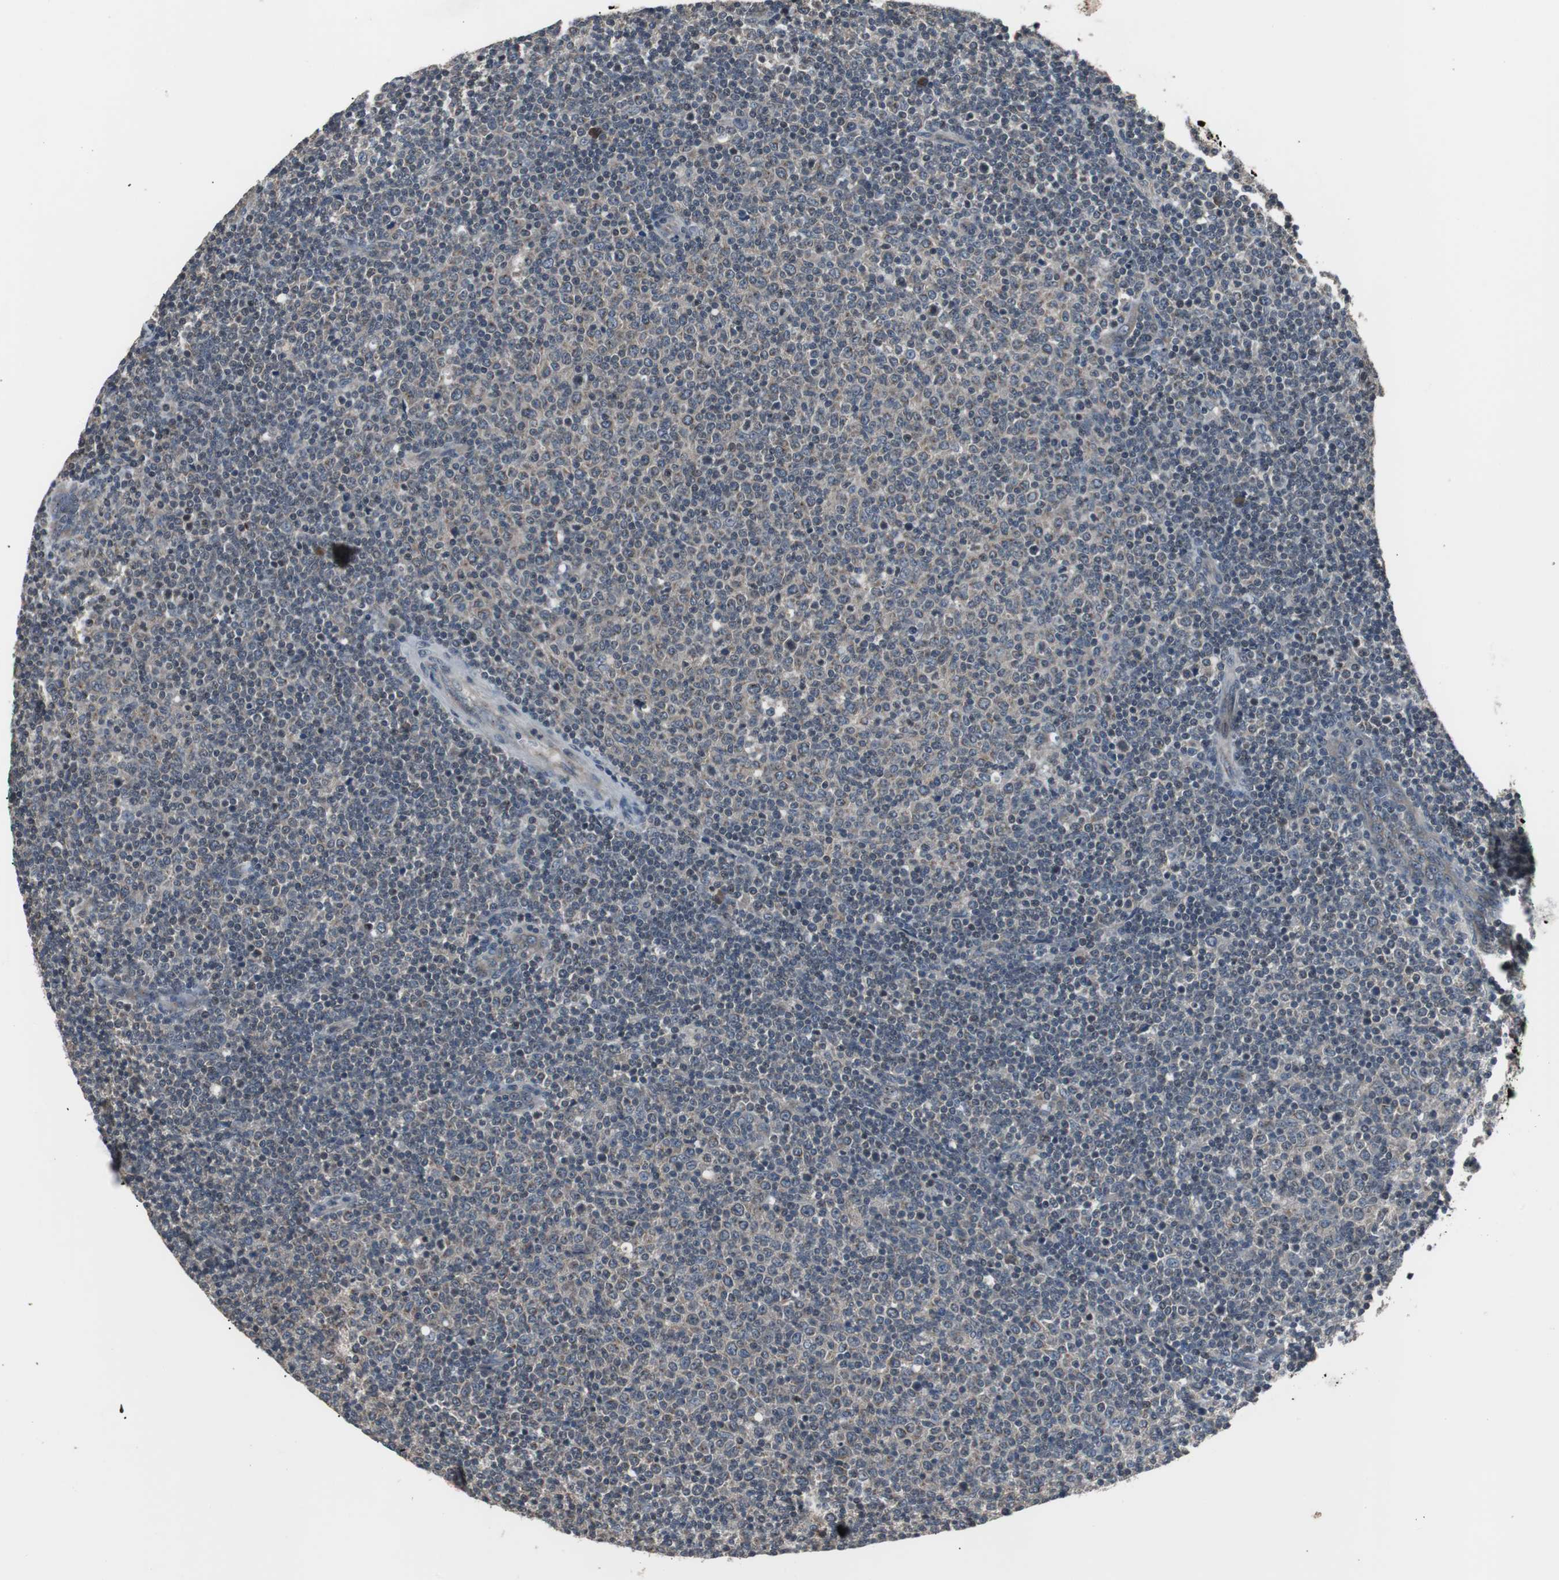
{"staining": {"intensity": "weak", "quantity": "25%-75%", "location": "cytoplasmic/membranous"}, "tissue": "lymphoma", "cell_type": "Tumor cells", "image_type": "cancer", "snomed": [{"axis": "morphology", "description": "Malignant lymphoma, non-Hodgkin's type, Low grade"}, {"axis": "topography", "description": "Lymph node"}], "caption": "The immunohistochemical stain labels weak cytoplasmic/membranous staining in tumor cells of lymphoma tissue.", "gene": "ZMPSTE24", "patient": {"sex": "male", "age": 70}}